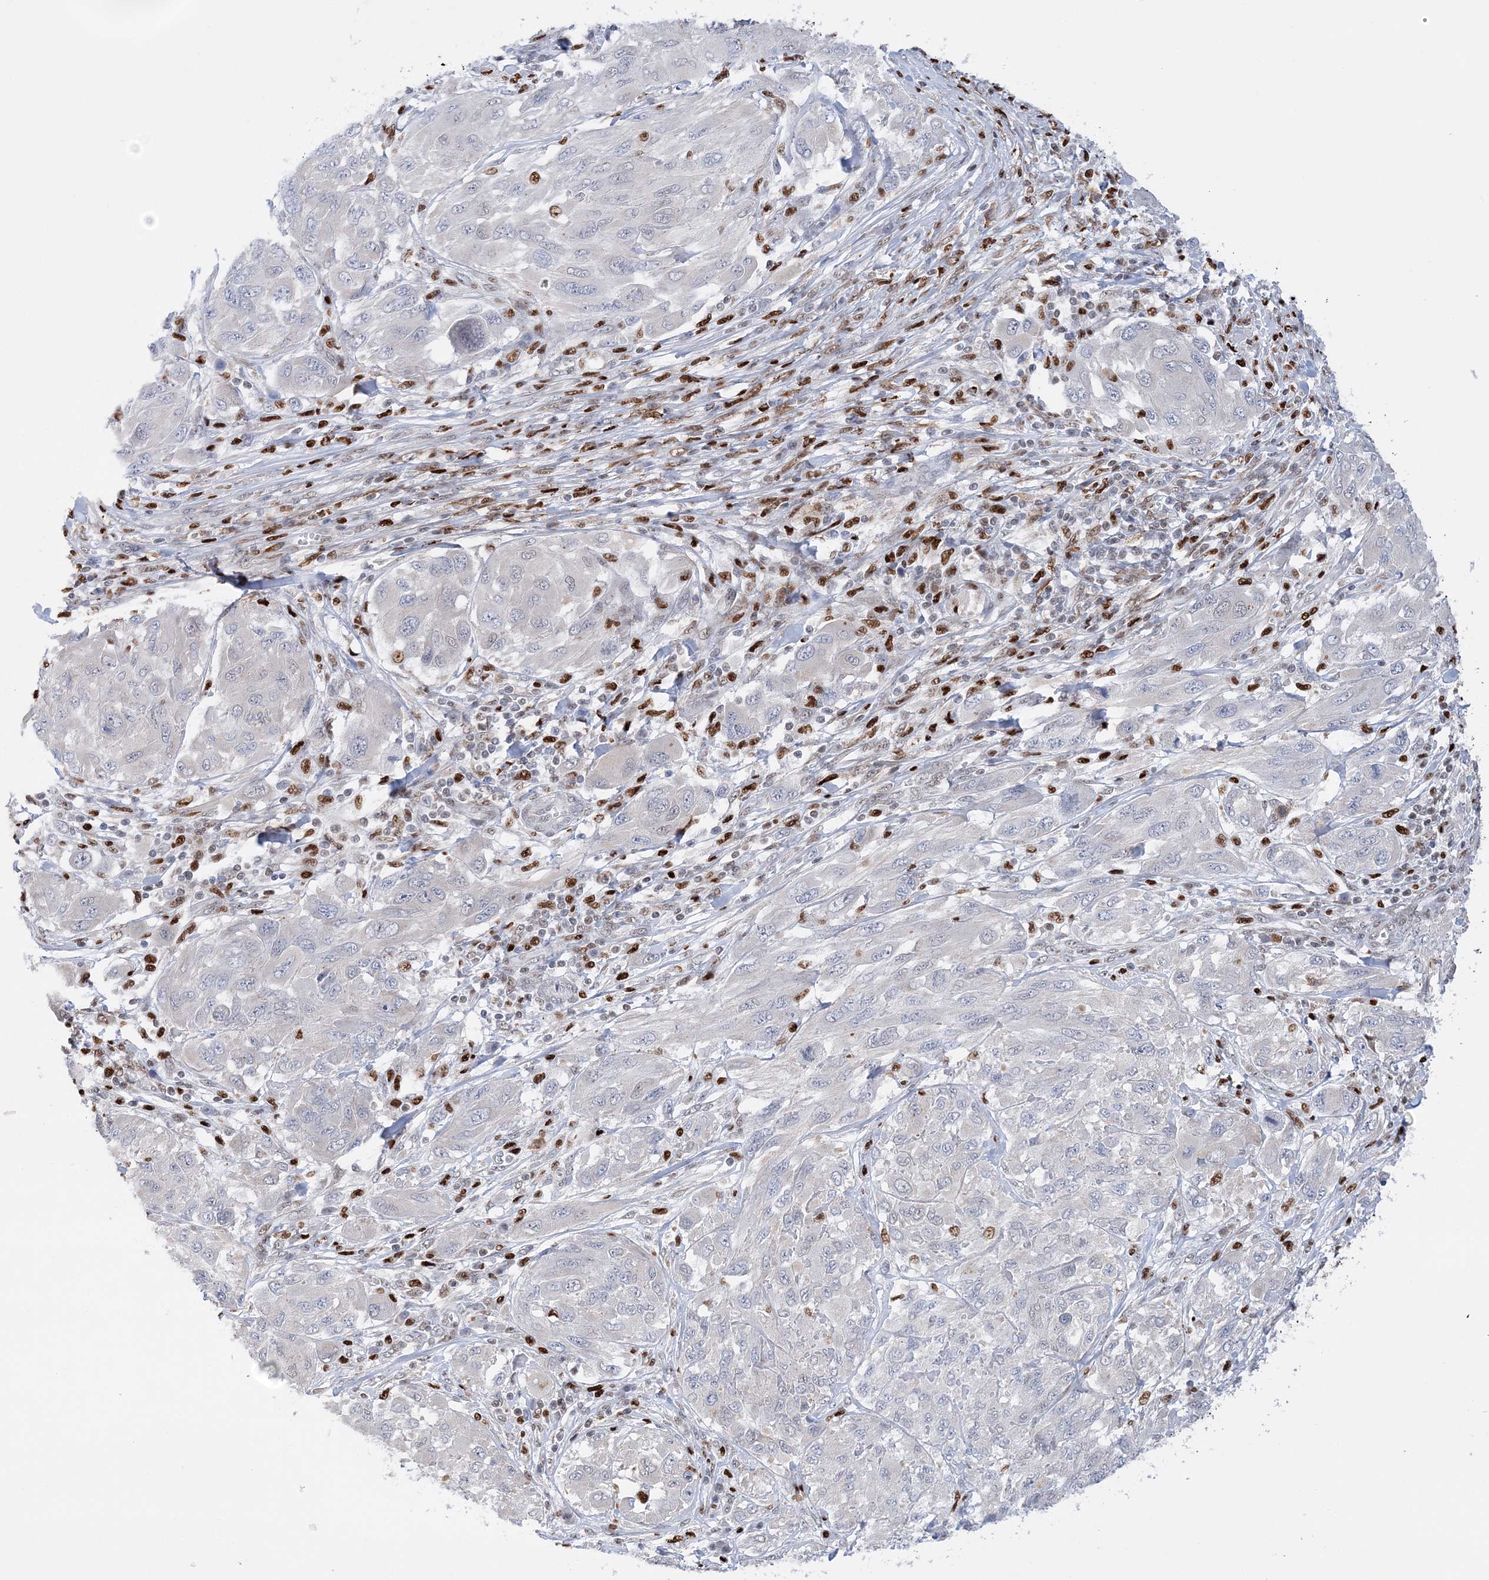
{"staining": {"intensity": "negative", "quantity": "none", "location": "none"}, "tissue": "melanoma", "cell_type": "Tumor cells", "image_type": "cancer", "snomed": [{"axis": "morphology", "description": "Malignant melanoma, NOS"}, {"axis": "topography", "description": "Skin"}], "caption": "Malignant melanoma stained for a protein using IHC demonstrates no positivity tumor cells.", "gene": "NIT2", "patient": {"sex": "female", "age": 91}}